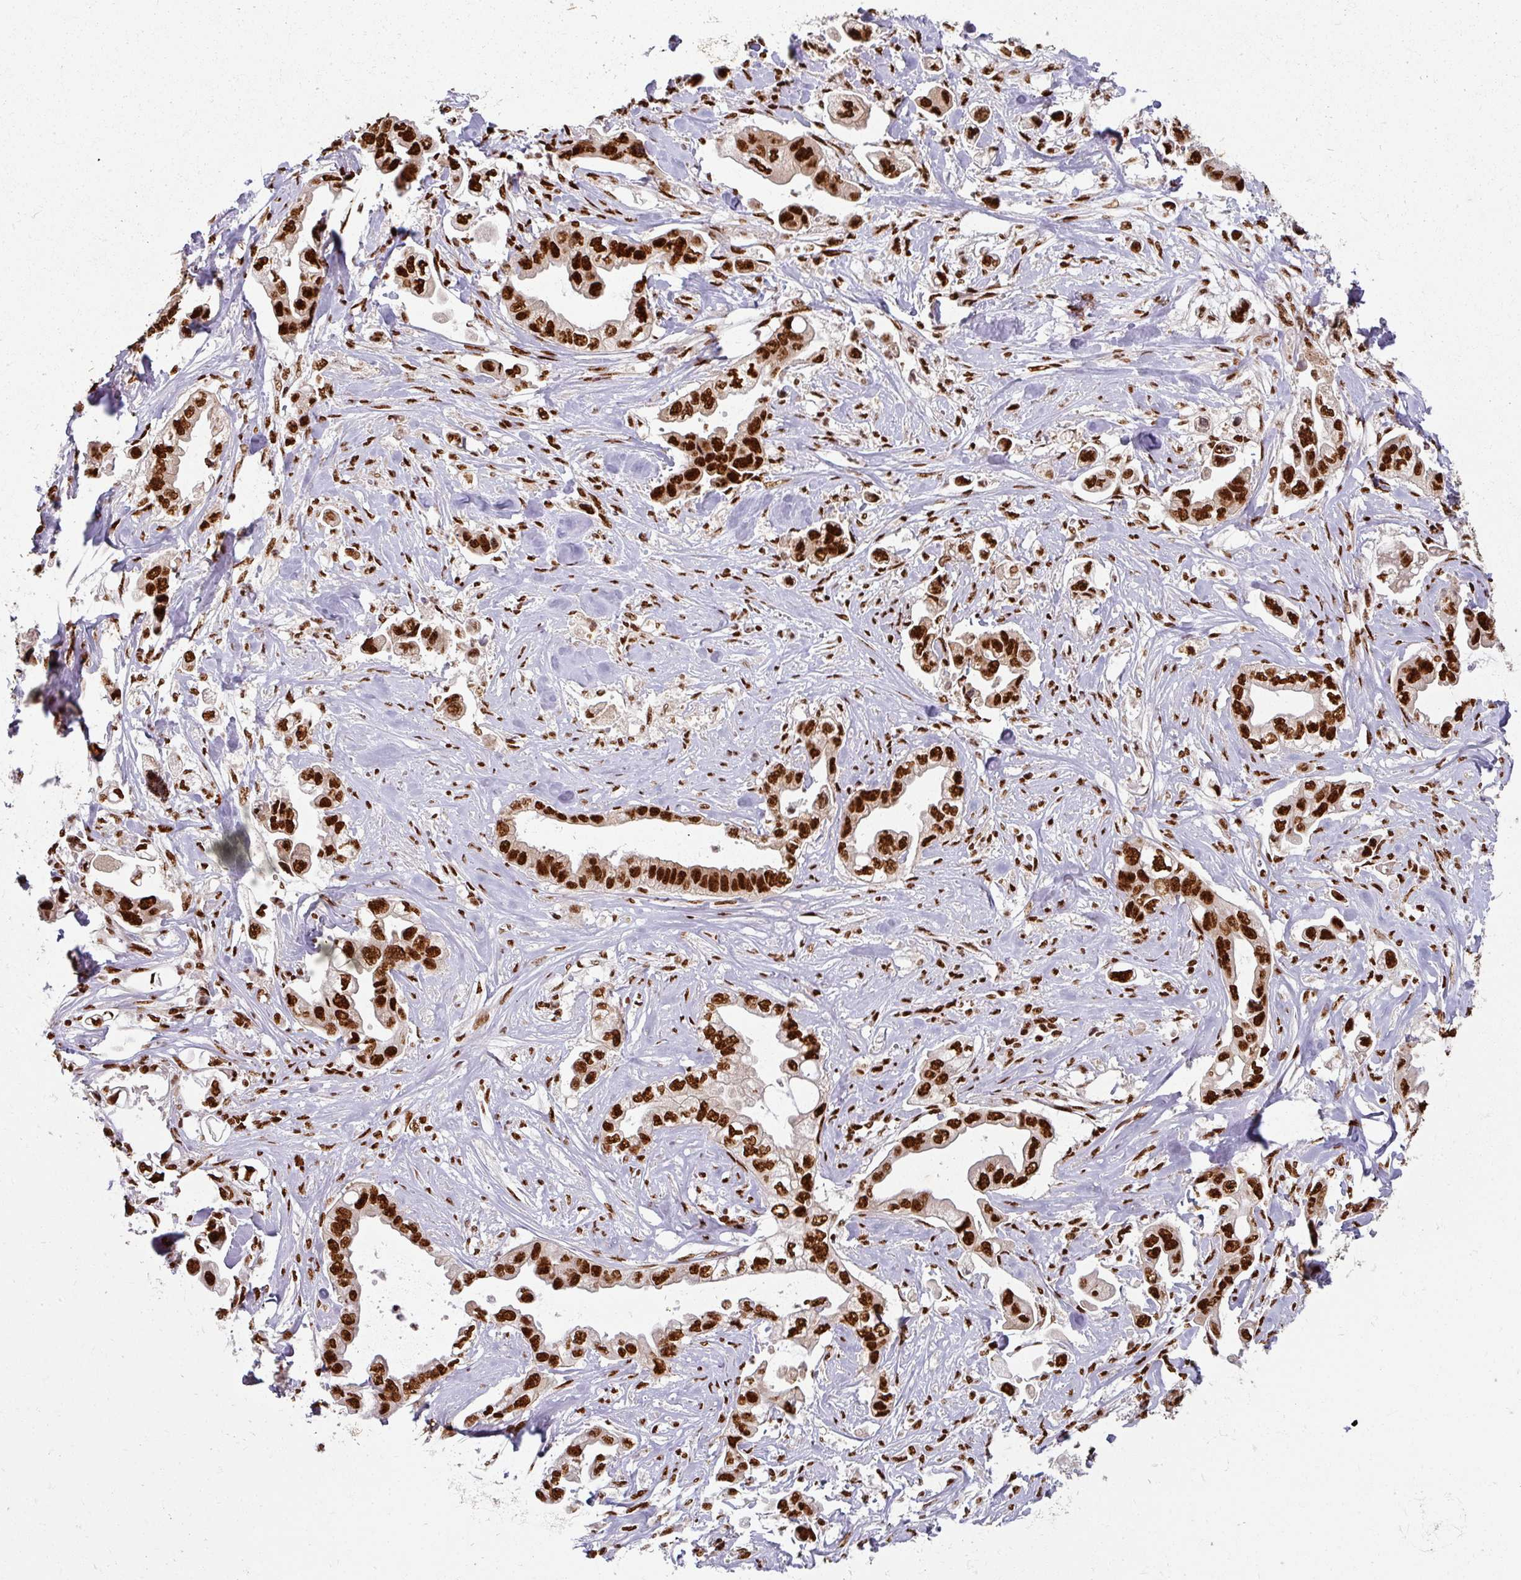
{"staining": {"intensity": "strong", "quantity": ">75%", "location": "nuclear"}, "tissue": "stomach cancer", "cell_type": "Tumor cells", "image_type": "cancer", "snomed": [{"axis": "morphology", "description": "Adenocarcinoma, NOS"}, {"axis": "topography", "description": "Stomach"}], "caption": "The image exhibits immunohistochemical staining of adenocarcinoma (stomach). There is strong nuclear expression is present in about >75% of tumor cells.", "gene": "SIK3", "patient": {"sex": "male", "age": 62}}